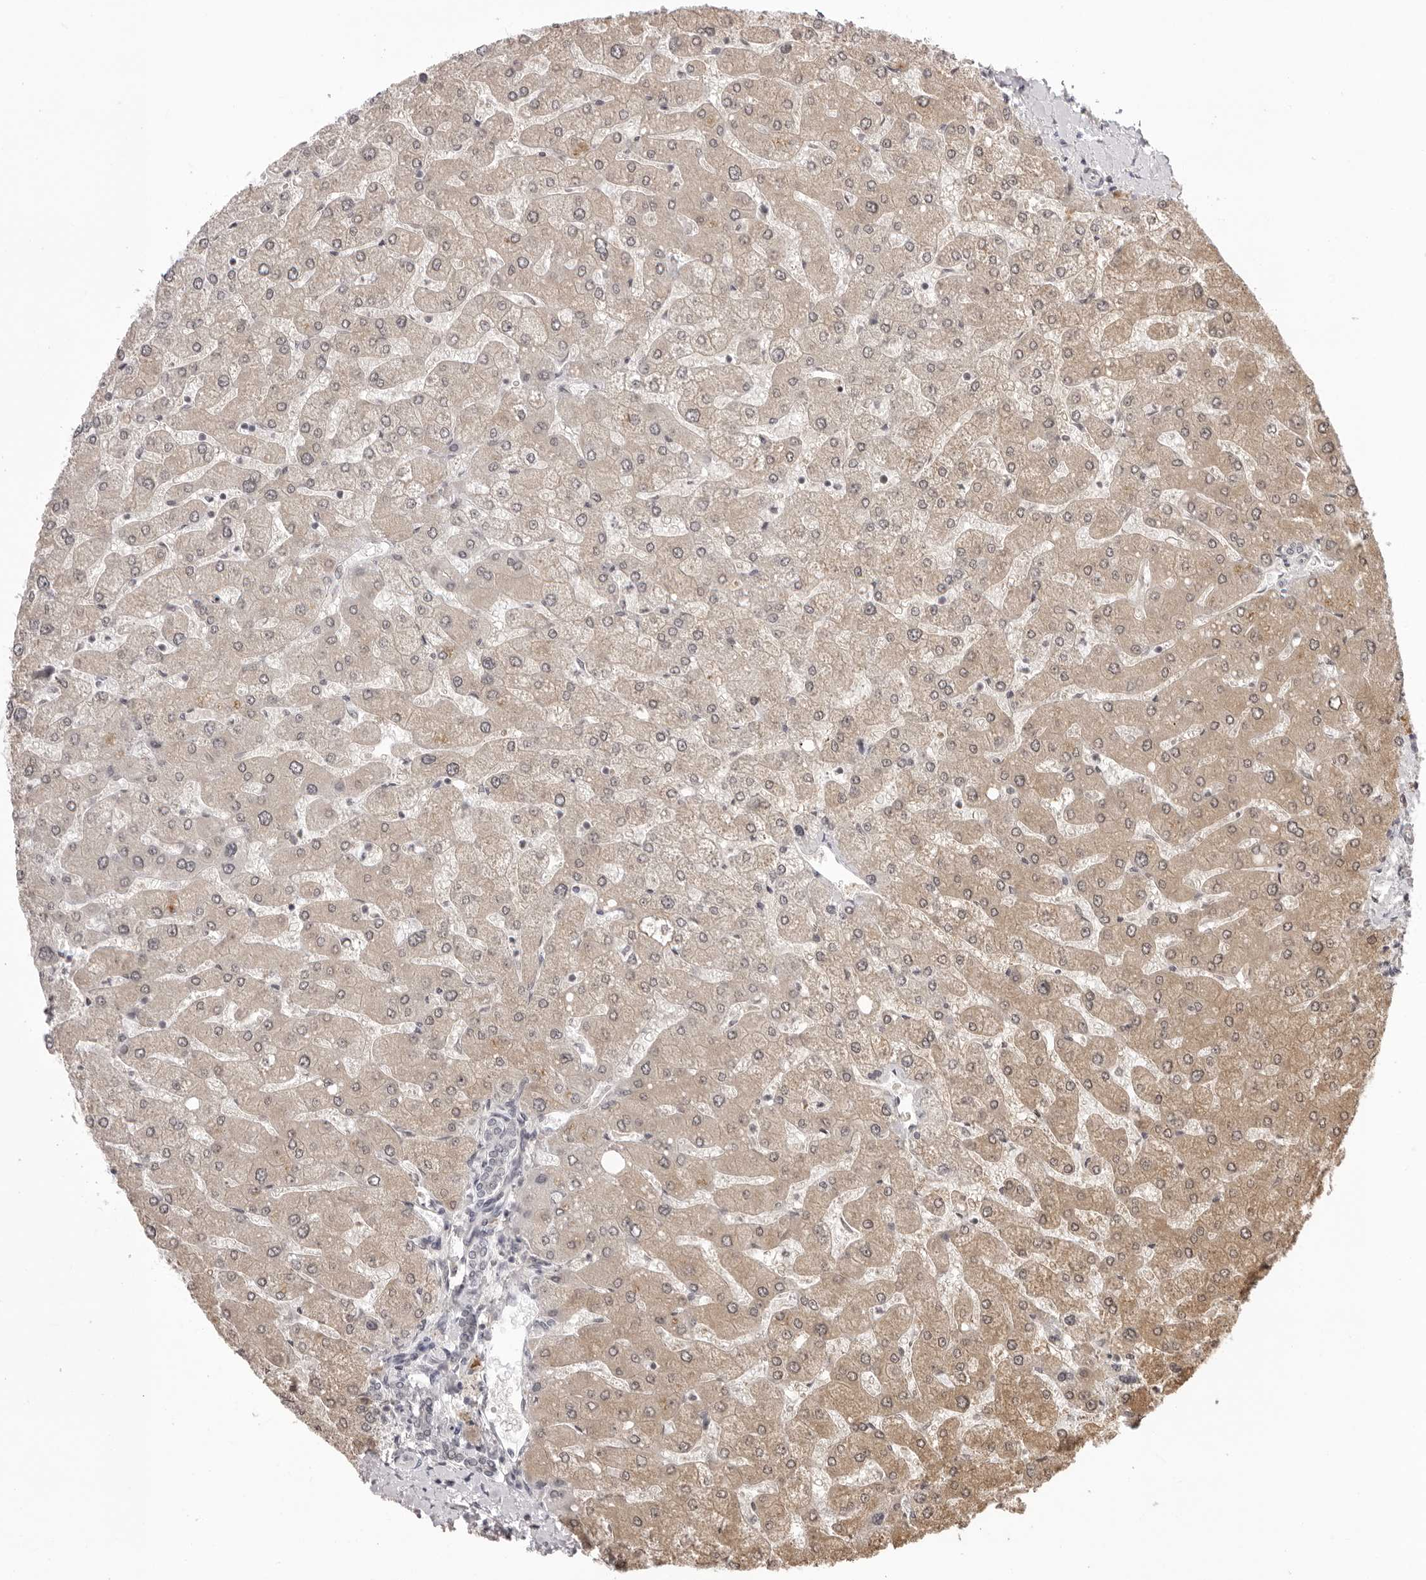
{"staining": {"intensity": "negative", "quantity": "none", "location": "none"}, "tissue": "liver", "cell_type": "Cholangiocytes", "image_type": "normal", "snomed": [{"axis": "morphology", "description": "Normal tissue, NOS"}, {"axis": "topography", "description": "Liver"}], "caption": "The image displays no significant staining in cholangiocytes of liver.", "gene": "ZC3H11A", "patient": {"sex": "male", "age": 55}}